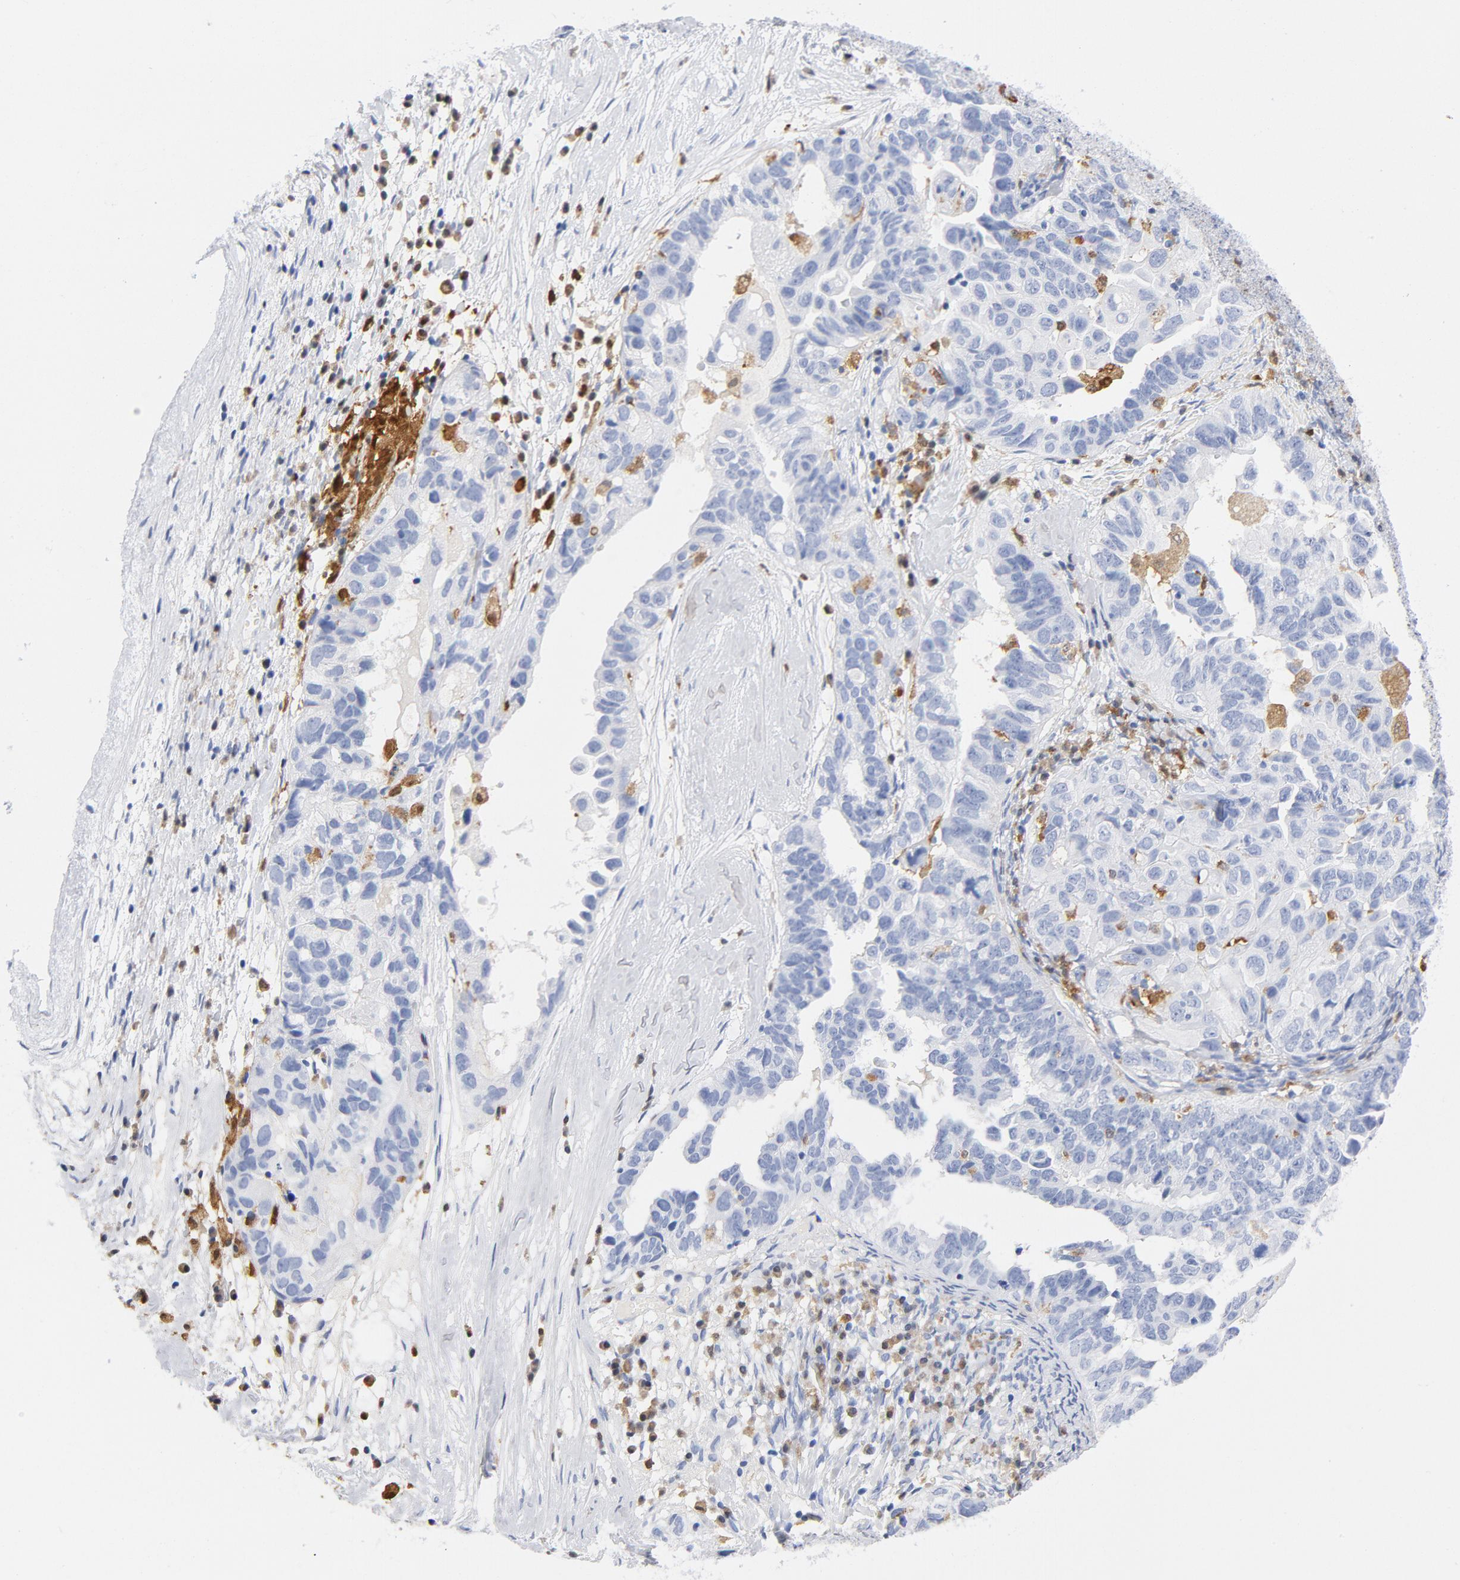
{"staining": {"intensity": "negative", "quantity": "none", "location": "none"}, "tissue": "ovarian cancer", "cell_type": "Tumor cells", "image_type": "cancer", "snomed": [{"axis": "morphology", "description": "Cystadenocarcinoma, serous, NOS"}, {"axis": "topography", "description": "Ovary"}], "caption": "An immunohistochemistry (IHC) histopathology image of serous cystadenocarcinoma (ovarian) is shown. There is no staining in tumor cells of serous cystadenocarcinoma (ovarian).", "gene": "NCF1", "patient": {"sex": "female", "age": 82}}